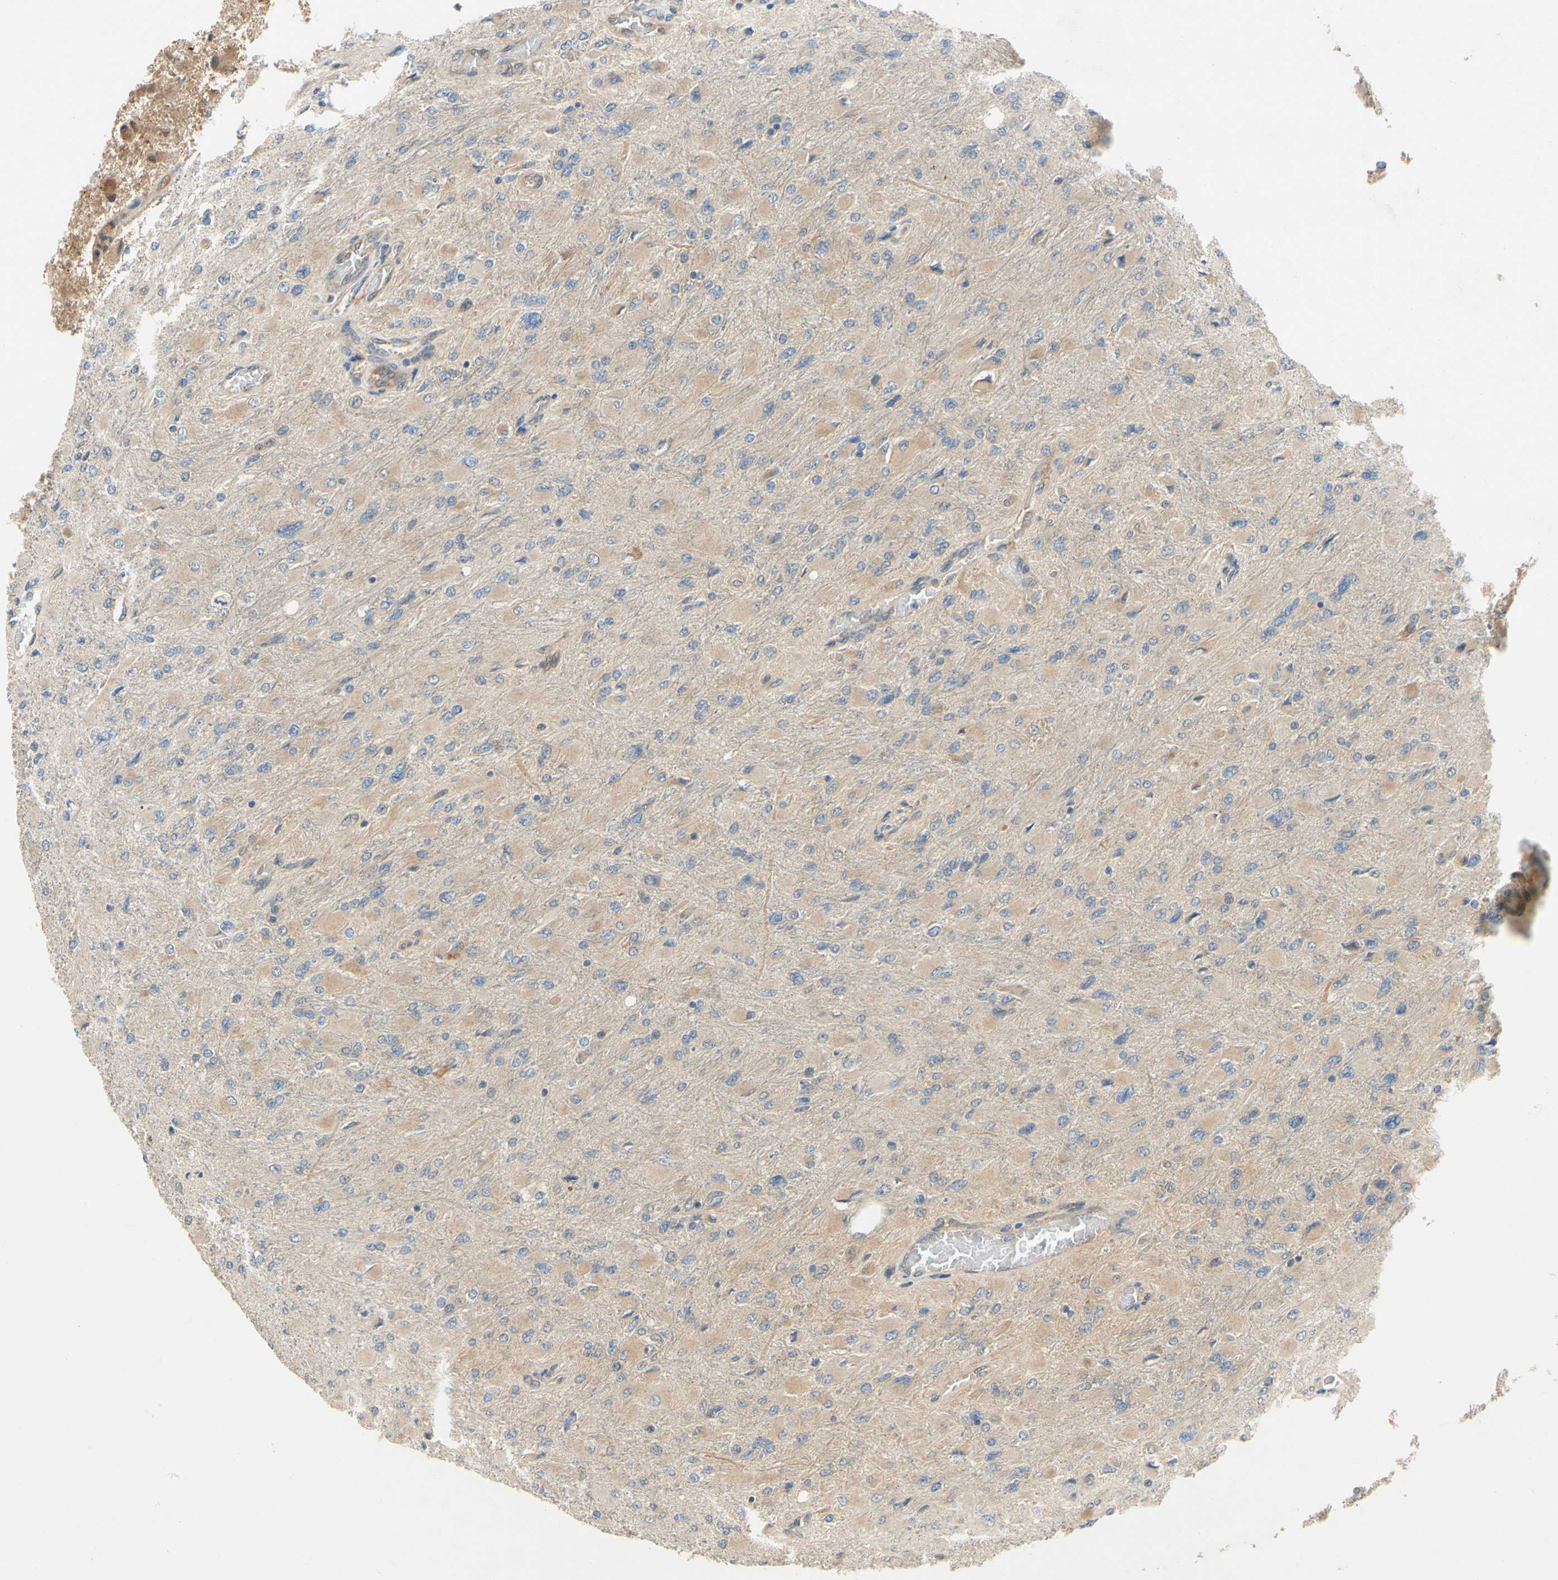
{"staining": {"intensity": "weak", "quantity": ">75%", "location": "cytoplasmic/membranous"}, "tissue": "glioma", "cell_type": "Tumor cells", "image_type": "cancer", "snomed": [{"axis": "morphology", "description": "Glioma, malignant, High grade"}, {"axis": "topography", "description": "Cerebral cortex"}], "caption": "The image demonstrates immunohistochemical staining of malignant glioma (high-grade). There is weak cytoplasmic/membranous positivity is appreciated in about >75% of tumor cells.", "gene": "TDRP", "patient": {"sex": "female", "age": 36}}